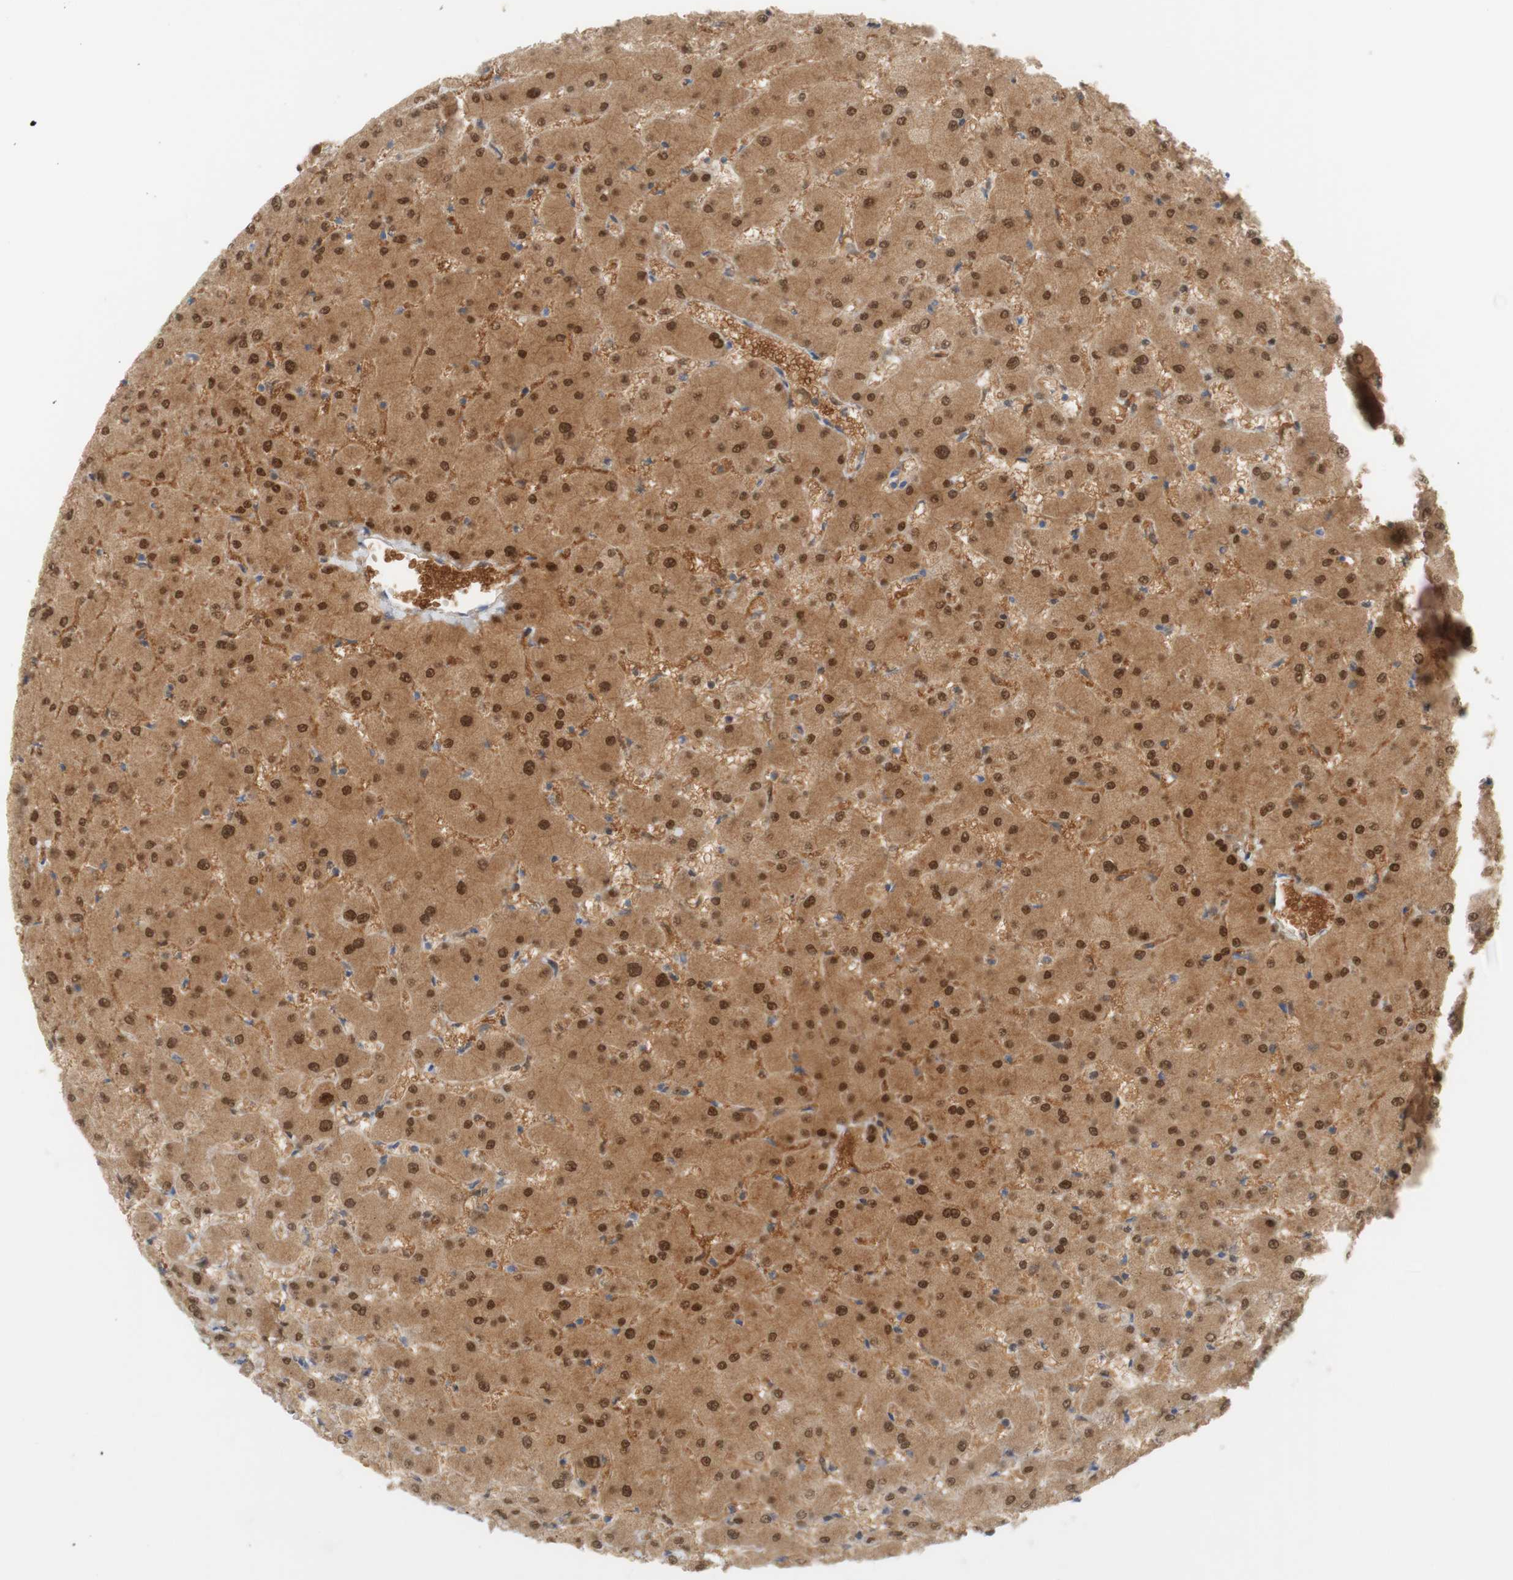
{"staining": {"intensity": "weak", "quantity": ">75%", "location": "cytoplasmic/membranous"}, "tissue": "liver", "cell_type": "Cholangiocytes", "image_type": "normal", "snomed": [{"axis": "morphology", "description": "Normal tissue, NOS"}, {"axis": "topography", "description": "Liver"}], "caption": "Cholangiocytes demonstrate weak cytoplasmic/membranous staining in about >75% of cells in benign liver.", "gene": "SELENBP1", "patient": {"sex": "female", "age": 63}}